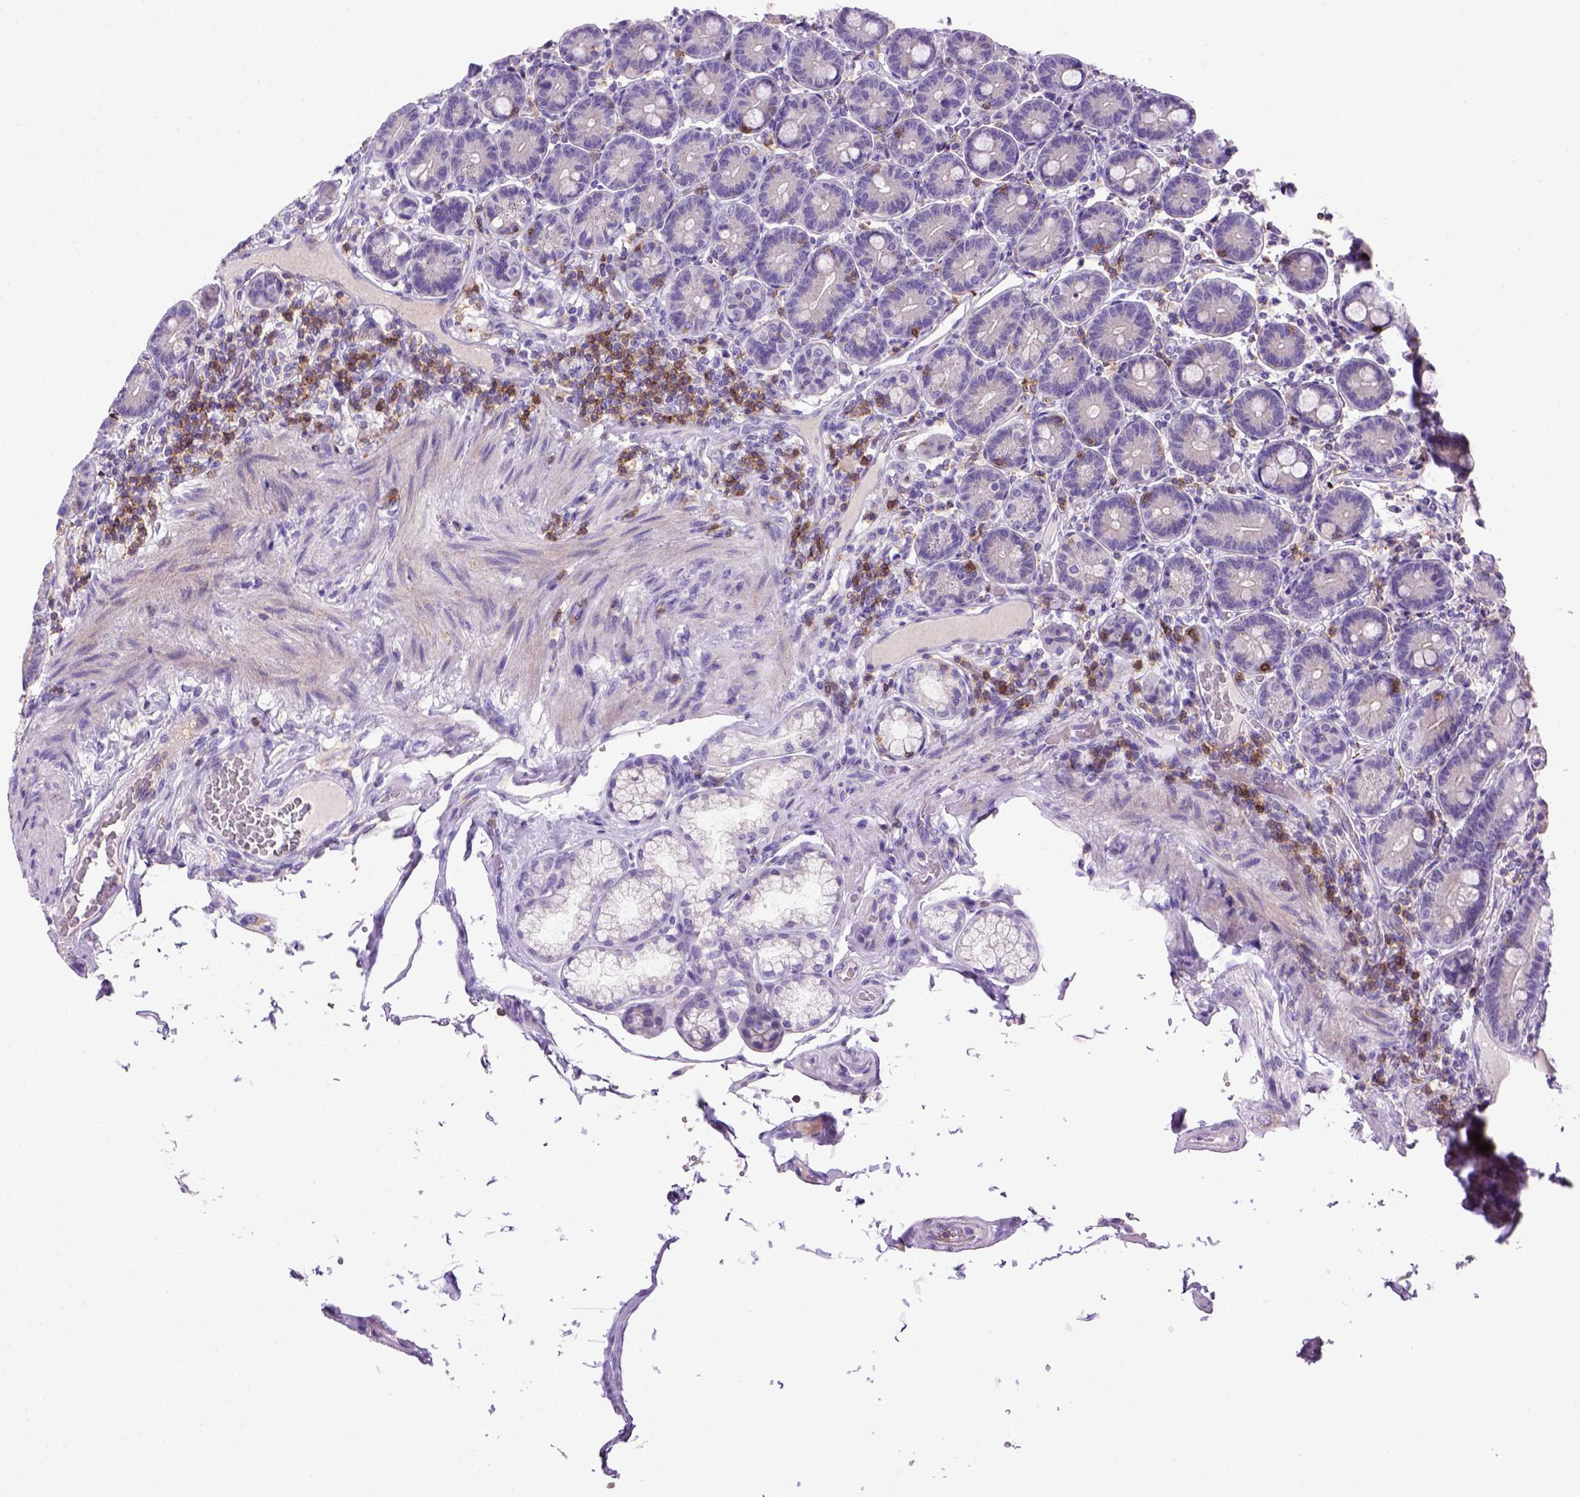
{"staining": {"intensity": "negative", "quantity": "none", "location": "none"}, "tissue": "duodenum", "cell_type": "Glandular cells", "image_type": "normal", "snomed": [{"axis": "morphology", "description": "Normal tissue, NOS"}, {"axis": "topography", "description": "Duodenum"}], "caption": "Immunohistochemistry (IHC) of normal duodenum reveals no expression in glandular cells. (Brightfield microscopy of DAB IHC at high magnification).", "gene": "CD3E", "patient": {"sex": "female", "age": 62}}